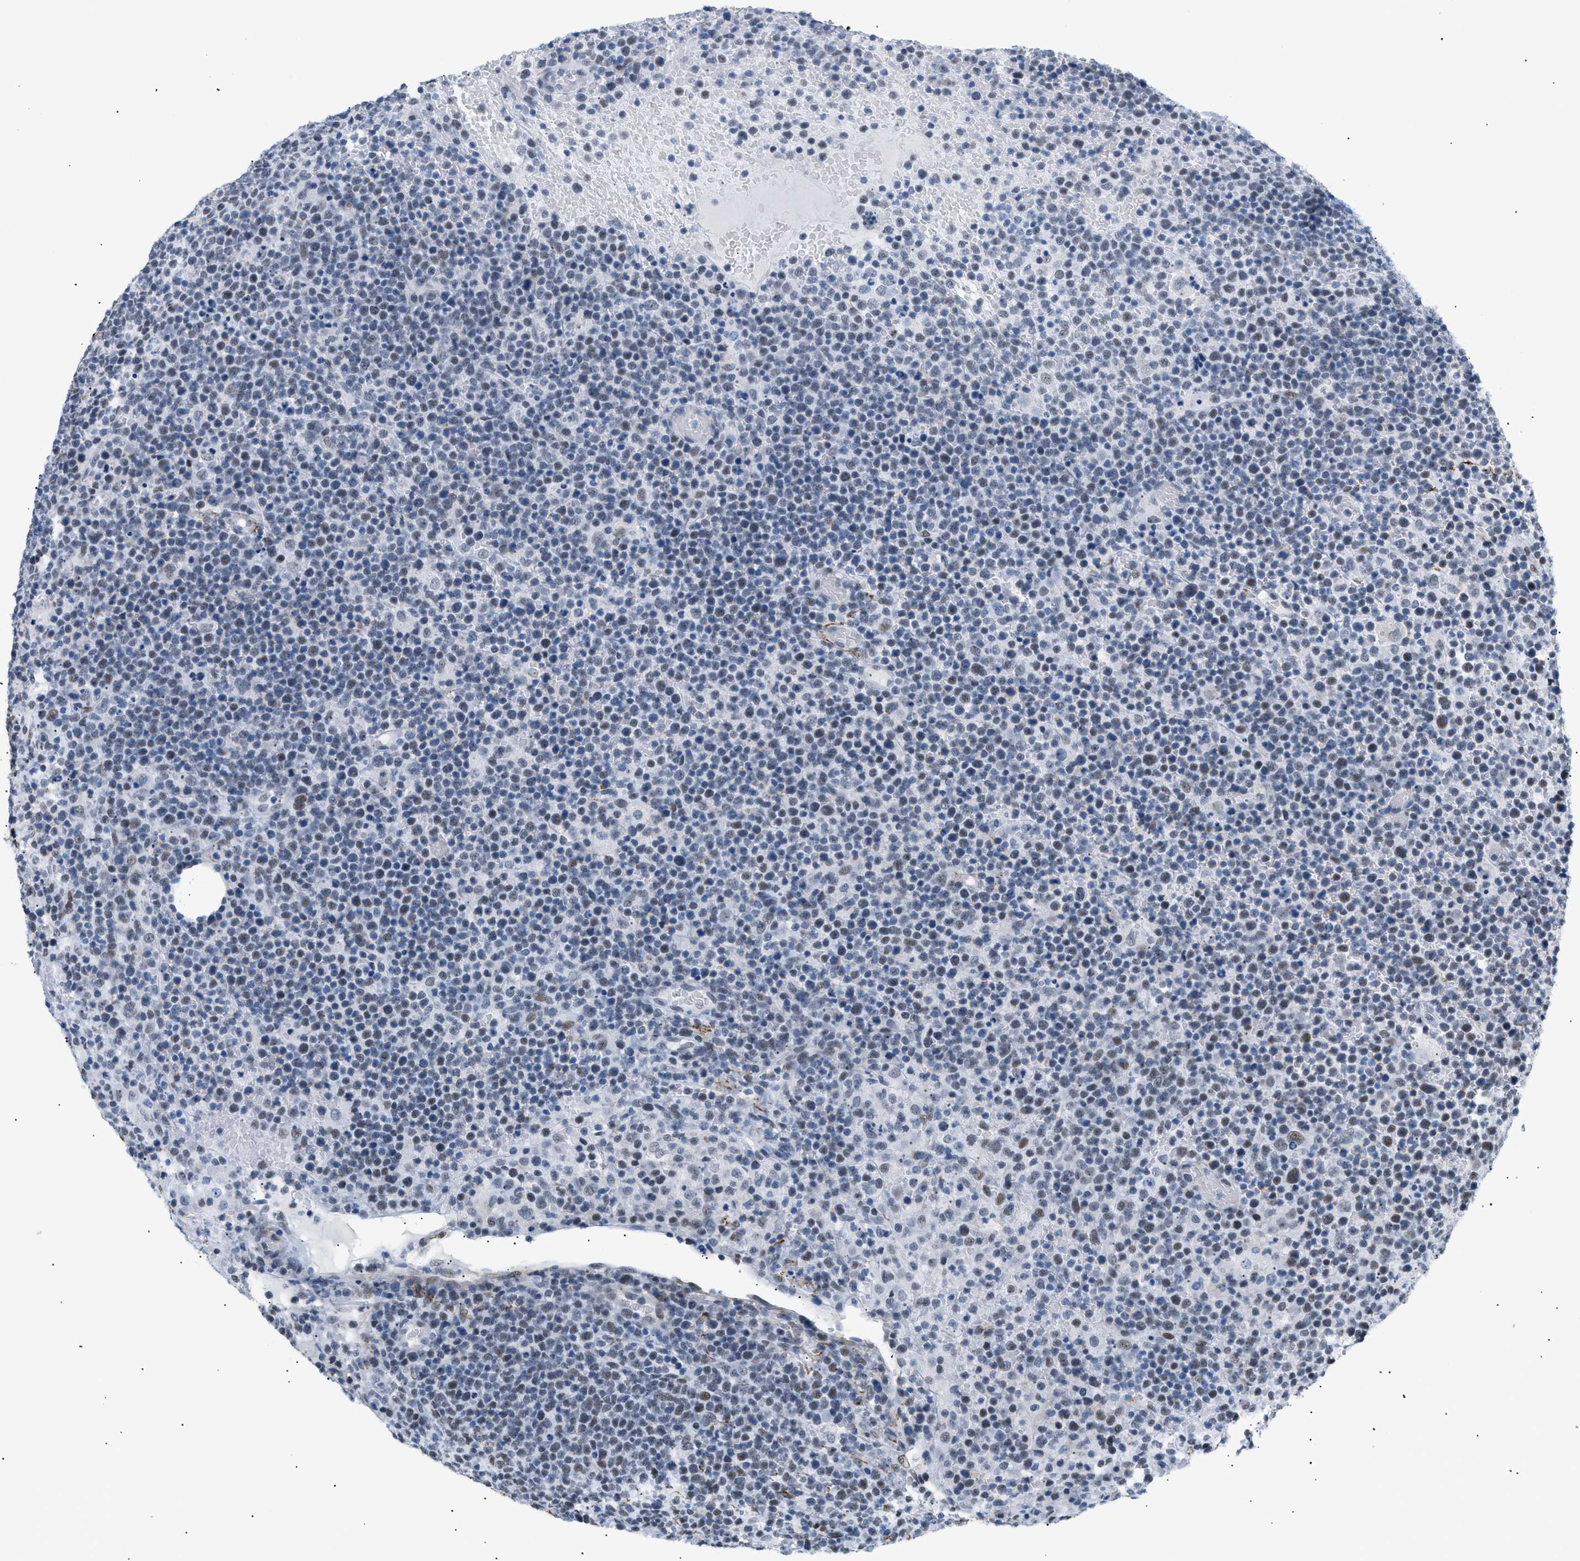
{"staining": {"intensity": "weak", "quantity": "25%-75%", "location": "nuclear"}, "tissue": "lymphoma", "cell_type": "Tumor cells", "image_type": "cancer", "snomed": [{"axis": "morphology", "description": "Malignant lymphoma, non-Hodgkin's type, High grade"}, {"axis": "topography", "description": "Lymph node"}], "caption": "Immunohistochemical staining of lymphoma exhibits low levels of weak nuclear positivity in approximately 25%-75% of tumor cells. (Stains: DAB in brown, nuclei in blue, Microscopy: brightfield microscopy at high magnification).", "gene": "ELN", "patient": {"sex": "male", "age": 61}}